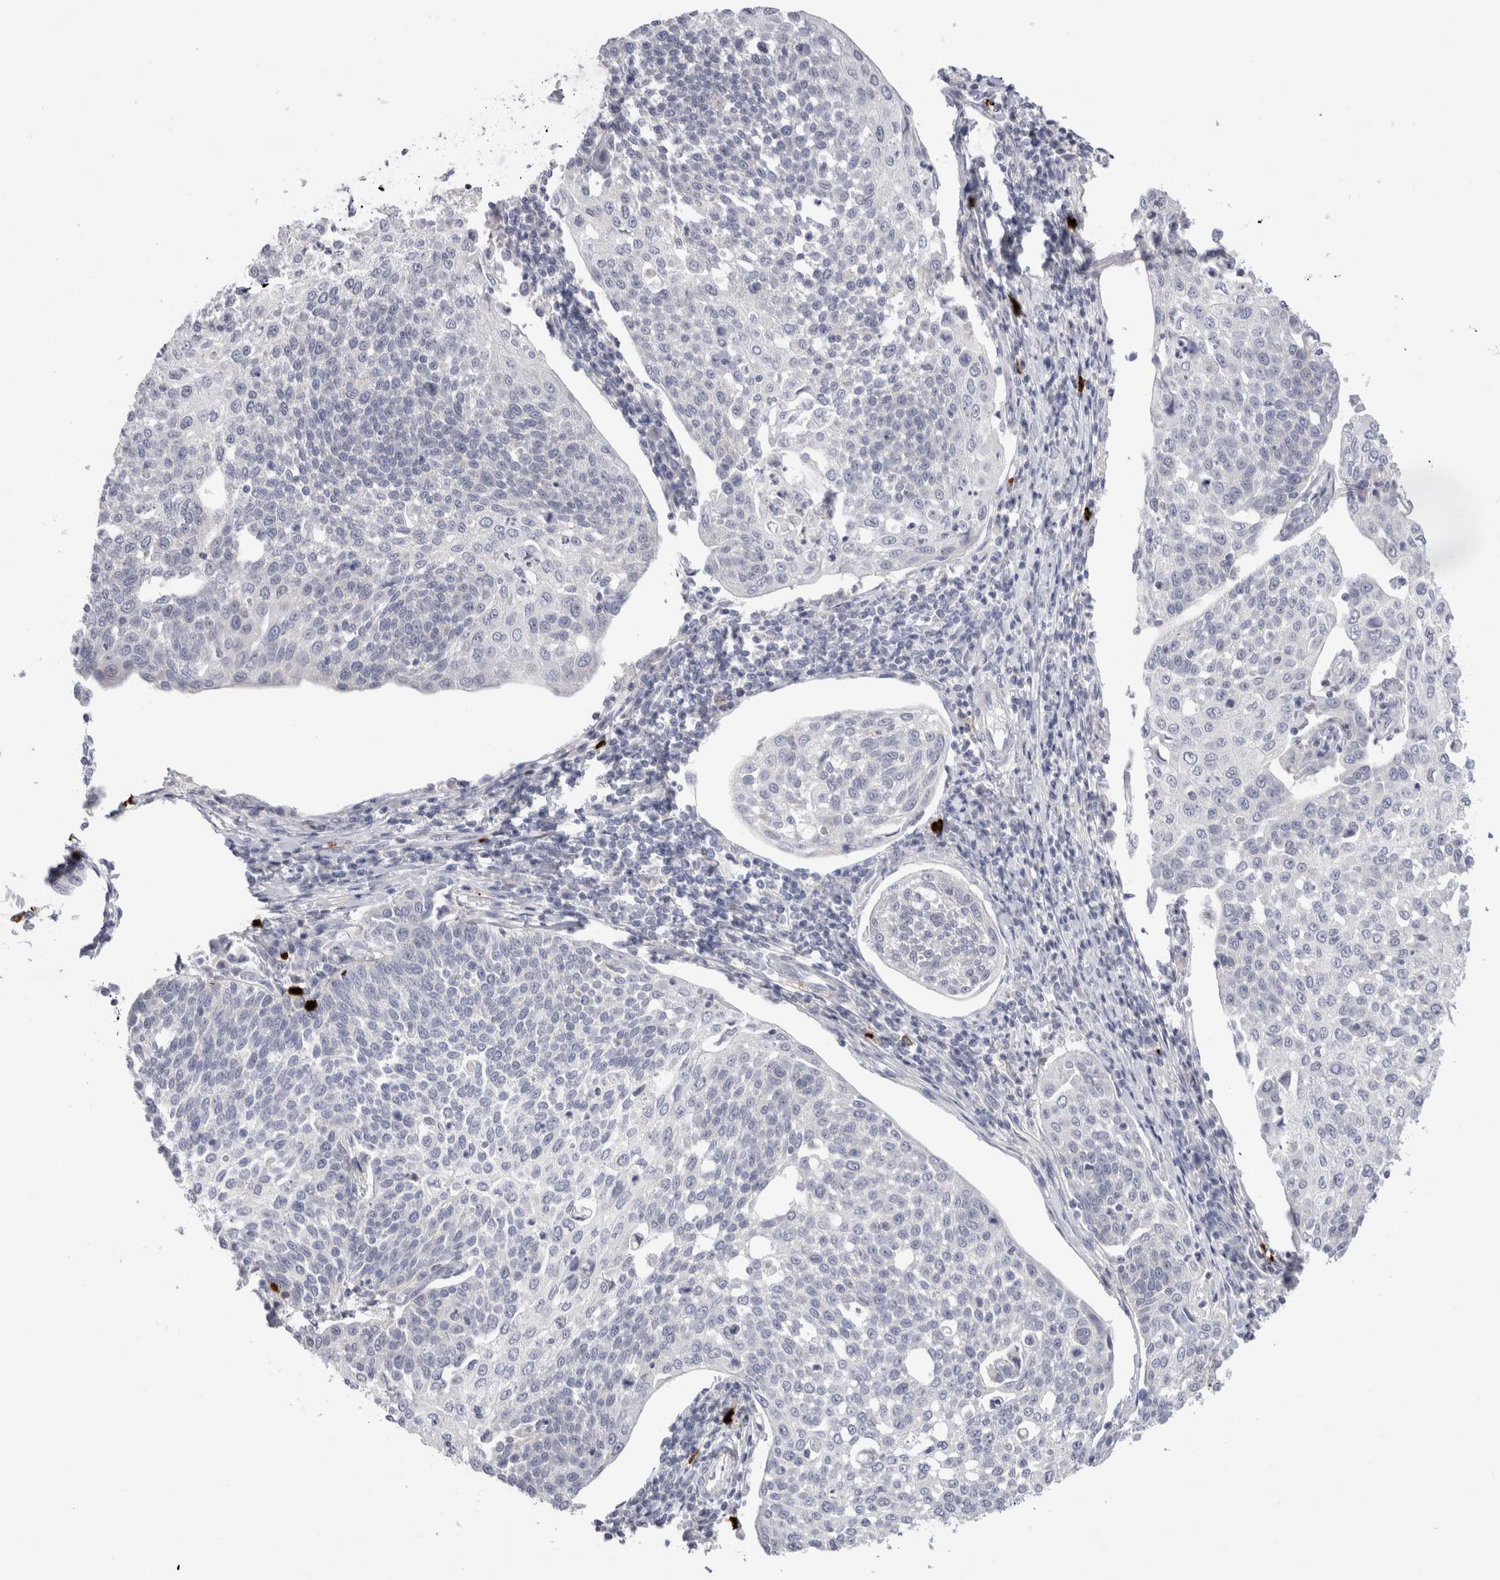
{"staining": {"intensity": "negative", "quantity": "none", "location": "none"}, "tissue": "cervical cancer", "cell_type": "Tumor cells", "image_type": "cancer", "snomed": [{"axis": "morphology", "description": "Squamous cell carcinoma, NOS"}, {"axis": "topography", "description": "Cervix"}], "caption": "An immunohistochemistry (IHC) image of cervical squamous cell carcinoma is shown. There is no staining in tumor cells of cervical squamous cell carcinoma. Brightfield microscopy of IHC stained with DAB (brown) and hematoxylin (blue), captured at high magnification.", "gene": "SPINK2", "patient": {"sex": "female", "age": 34}}